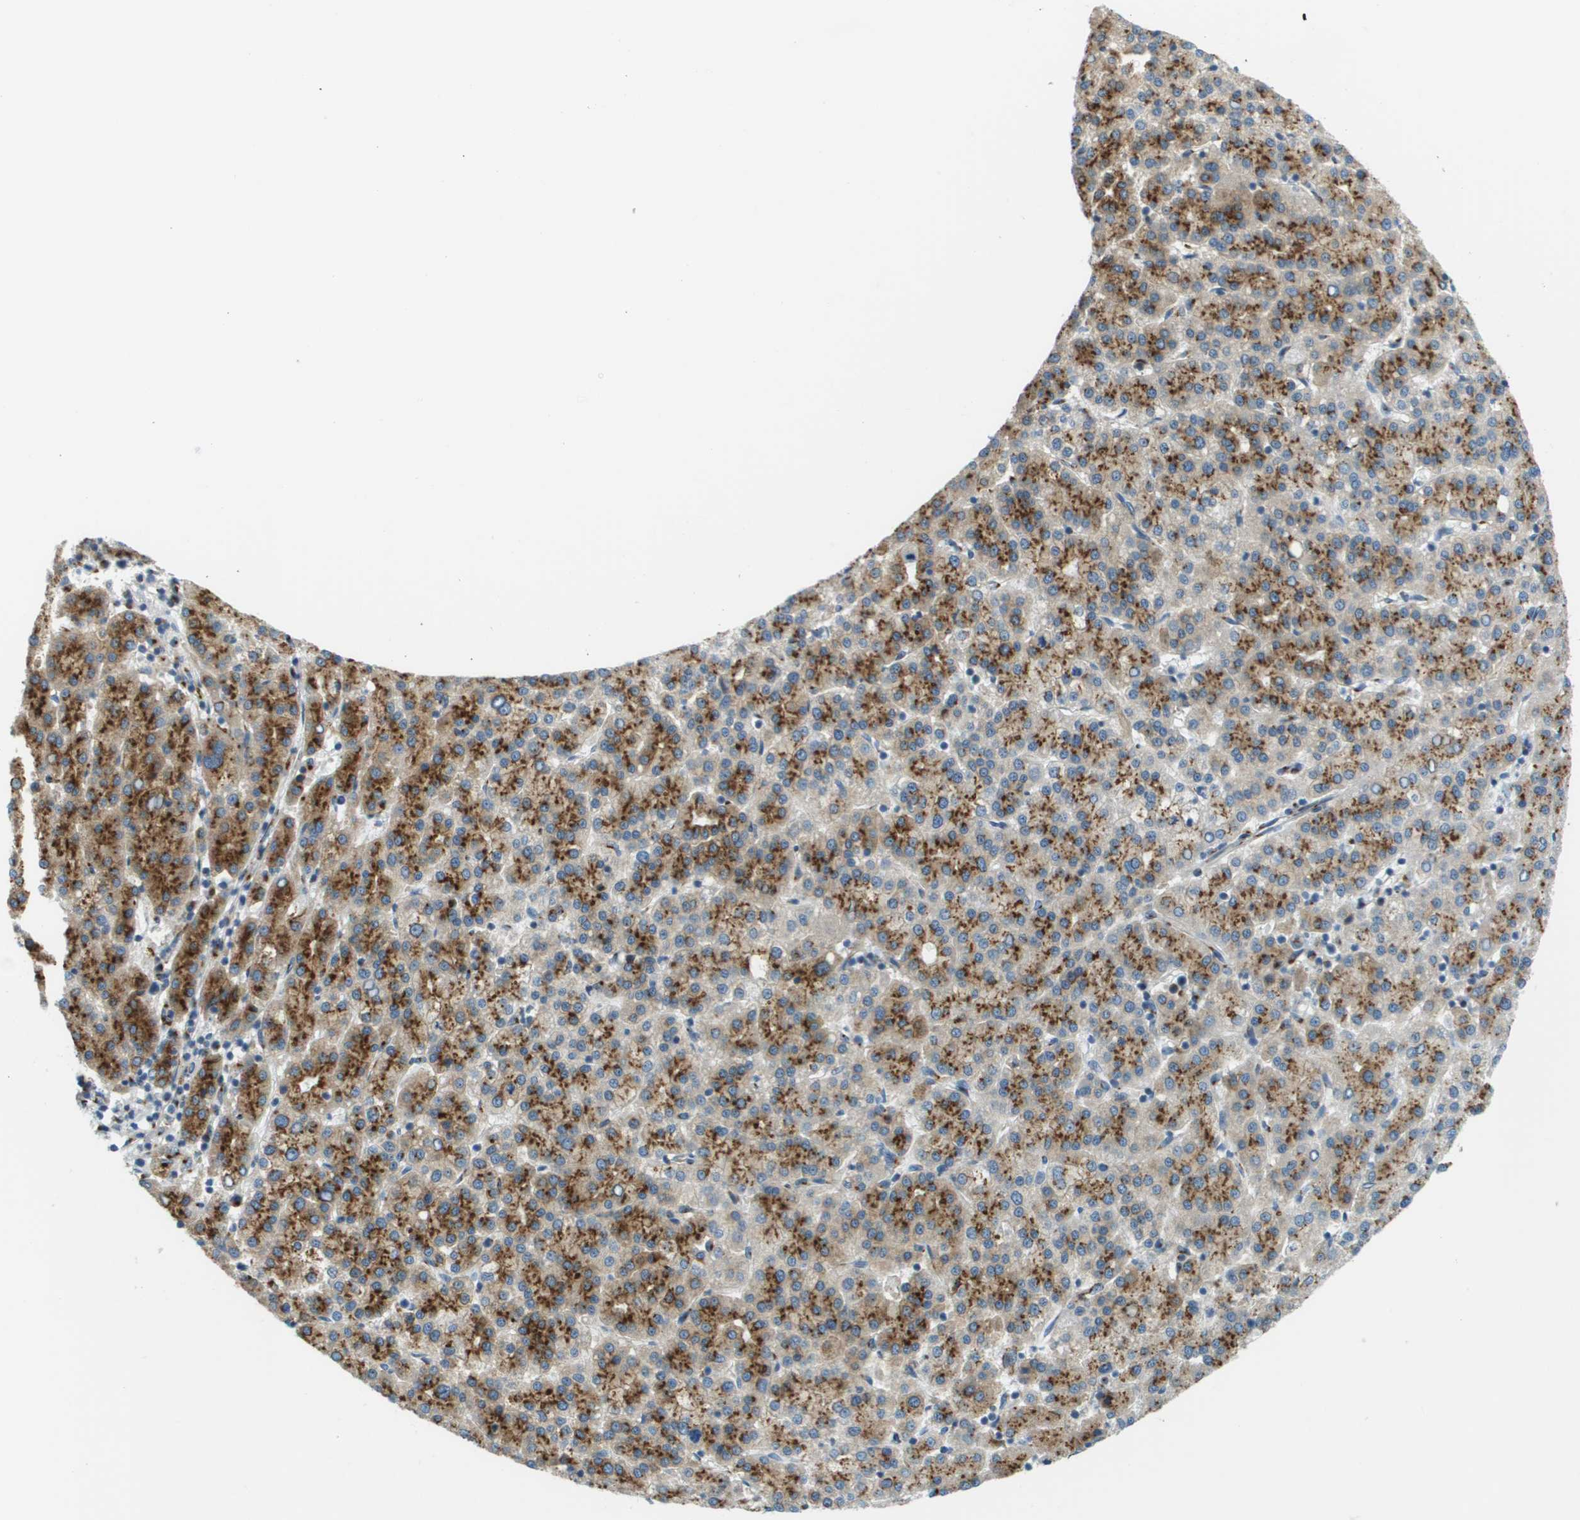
{"staining": {"intensity": "strong", "quantity": ">75%", "location": "cytoplasmic/membranous"}, "tissue": "liver cancer", "cell_type": "Tumor cells", "image_type": "cancer", "snomed": [{"axis": "morphology", "description": "Carcinoma, Hepatocellular, NOS"}, {"axis": "topography", "description": "Liver"}], "caption": "High-power microscopy captured an immunohistochemistry (IHC) image of liver cancer, revealing strong cytoplasmic/membranous expression in about >75% of tumor cells. The staining was performed using DAB to visualize the protein expression in brown, while the nuclei were stained in blue with hematoxylin (Magnification: 20x).", "gene": "ACBD3", "patient": {"sex": "female", "age": 58}}